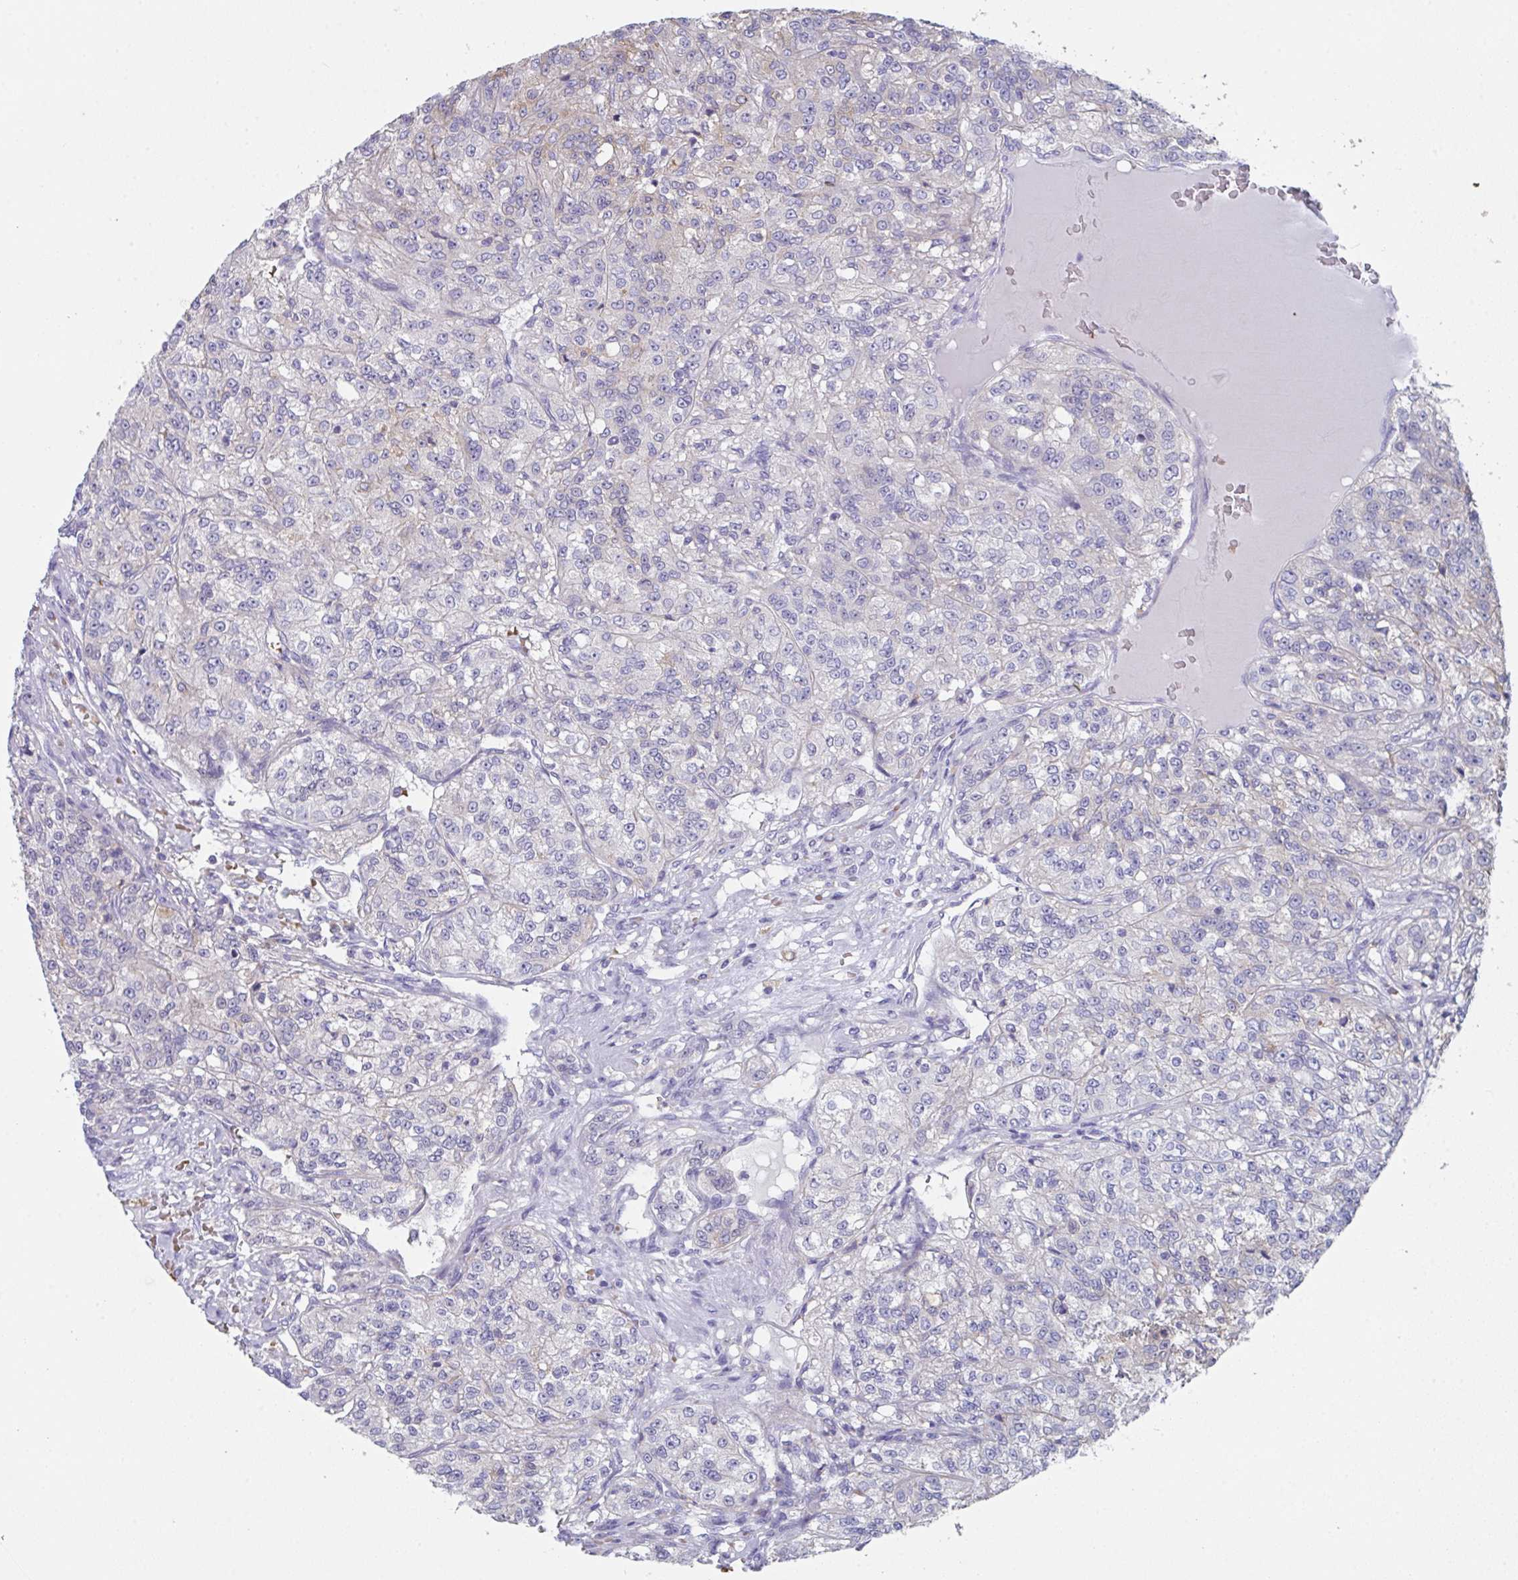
{"staining": {"intensity": "negative", "quantity": "none", "location": "none"}, "tissue": "renal cancer", "cell_type": "Tumor cells", "image_type": "cancer", "snomed": [{"axis": "morphology", "description": "Adenocarcinoma, NOS"}, {"axis": "topography", "description": "Kidney"}], "caption": "Immunohistochemistry of renal cancer (adenocarcinoma) reveals no expression in tumor cells. (Stains: DAB immunohistochemistry with hematoxylin counter stain, Microscopy: brightfield microscopy at high magnification).", "gene": "TFAP2C", "patient": {"sex": "female", "age": 63}}